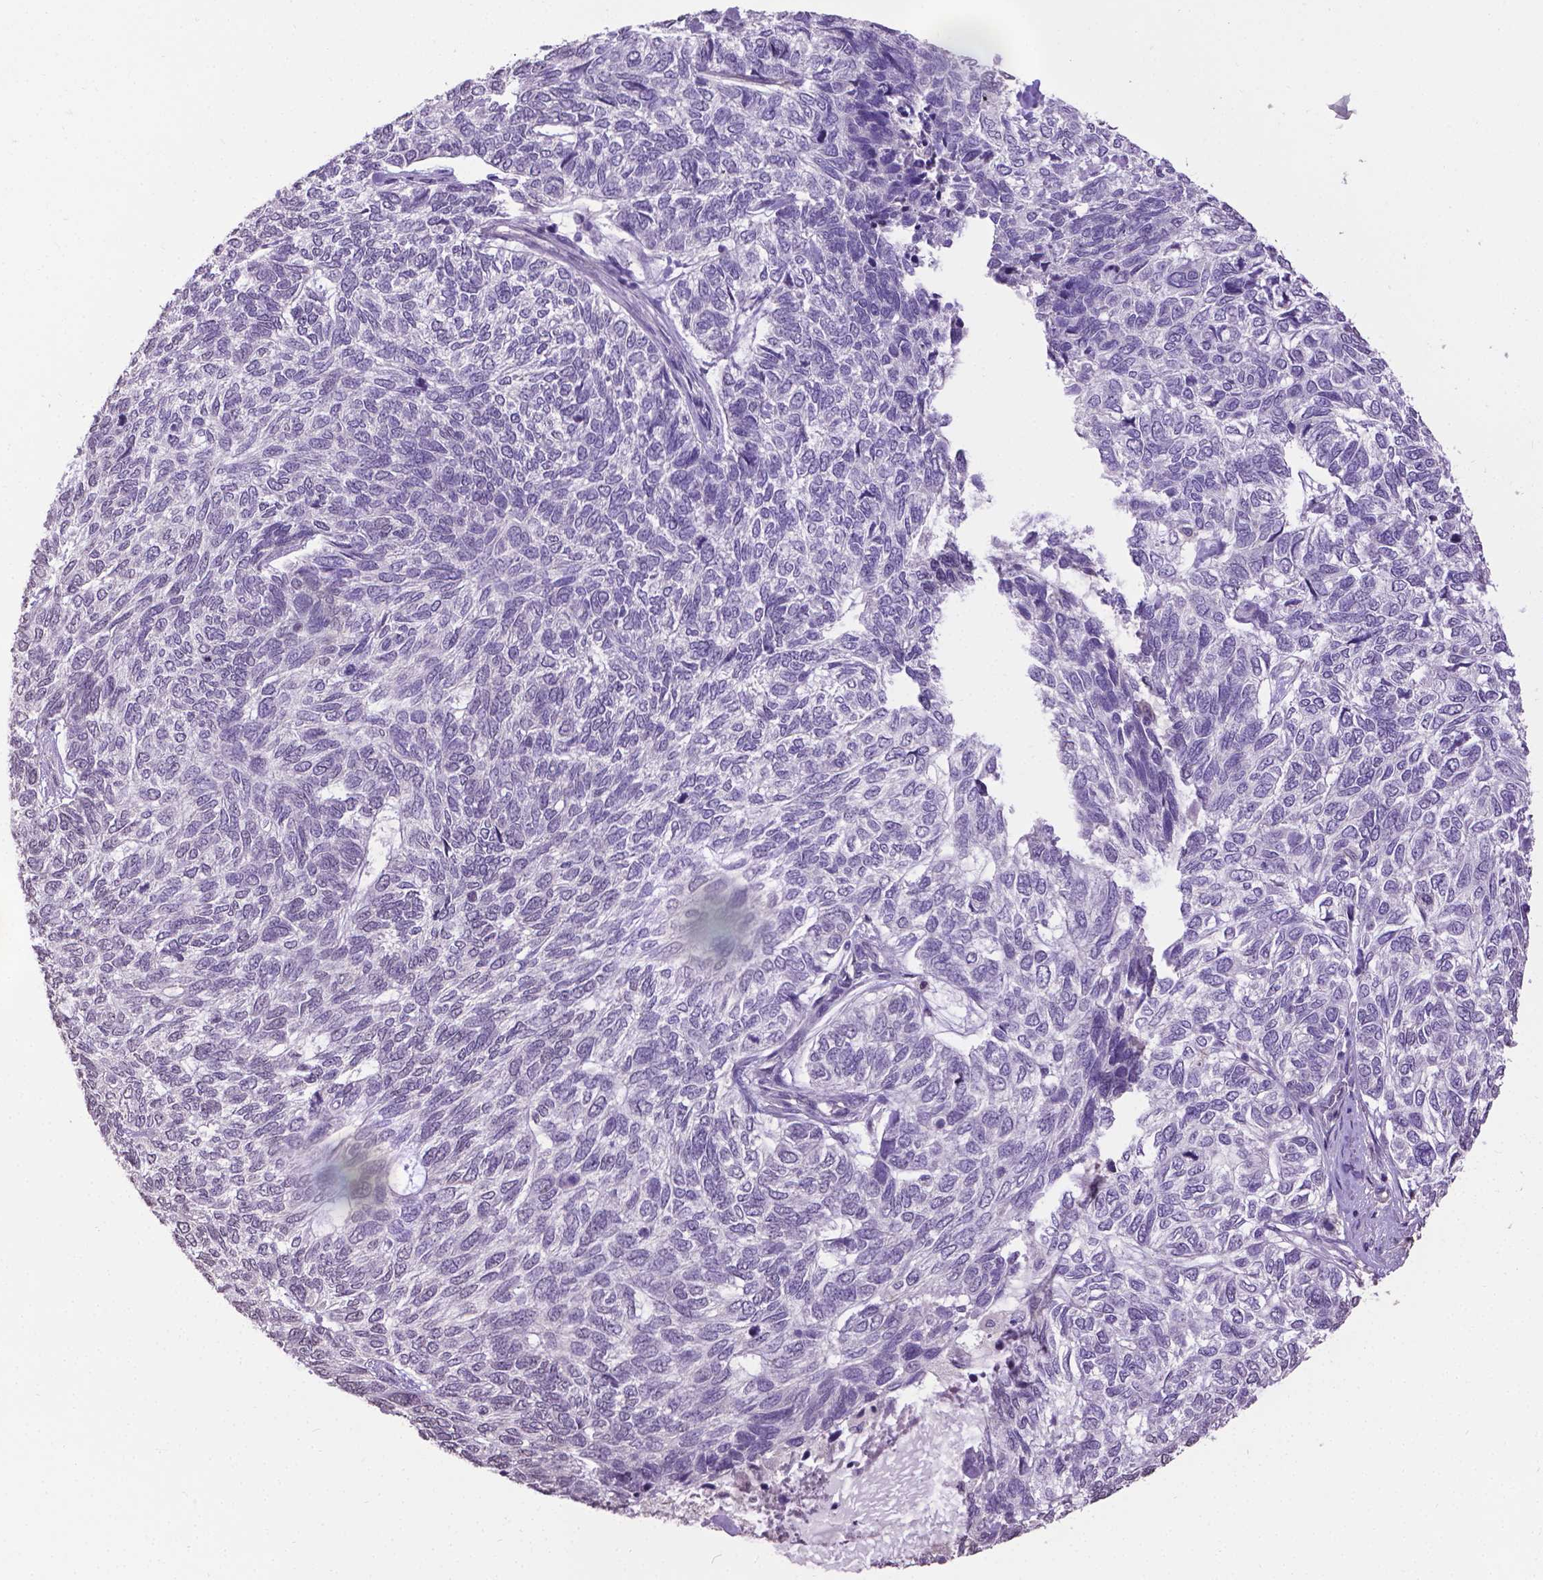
{"staining": {"intensity": "negative", "quantity": "none", "location": "none"}, "tissue": "skin cancer", "cell_type": "Tumor cells", "image_type": "cancer", "snomed": [{"axis": "morphology", "description": "Basal cell carcinoma"}, {"axis": "topography", "description": "Skin"}], "caption": "Skin basal cell carcinoma stained for a protein using immunohistochemistry (IHC) exhibits no positivity tumor cells.", "gene": "CPM", "patient": {"sex": "female", "age": 65}}